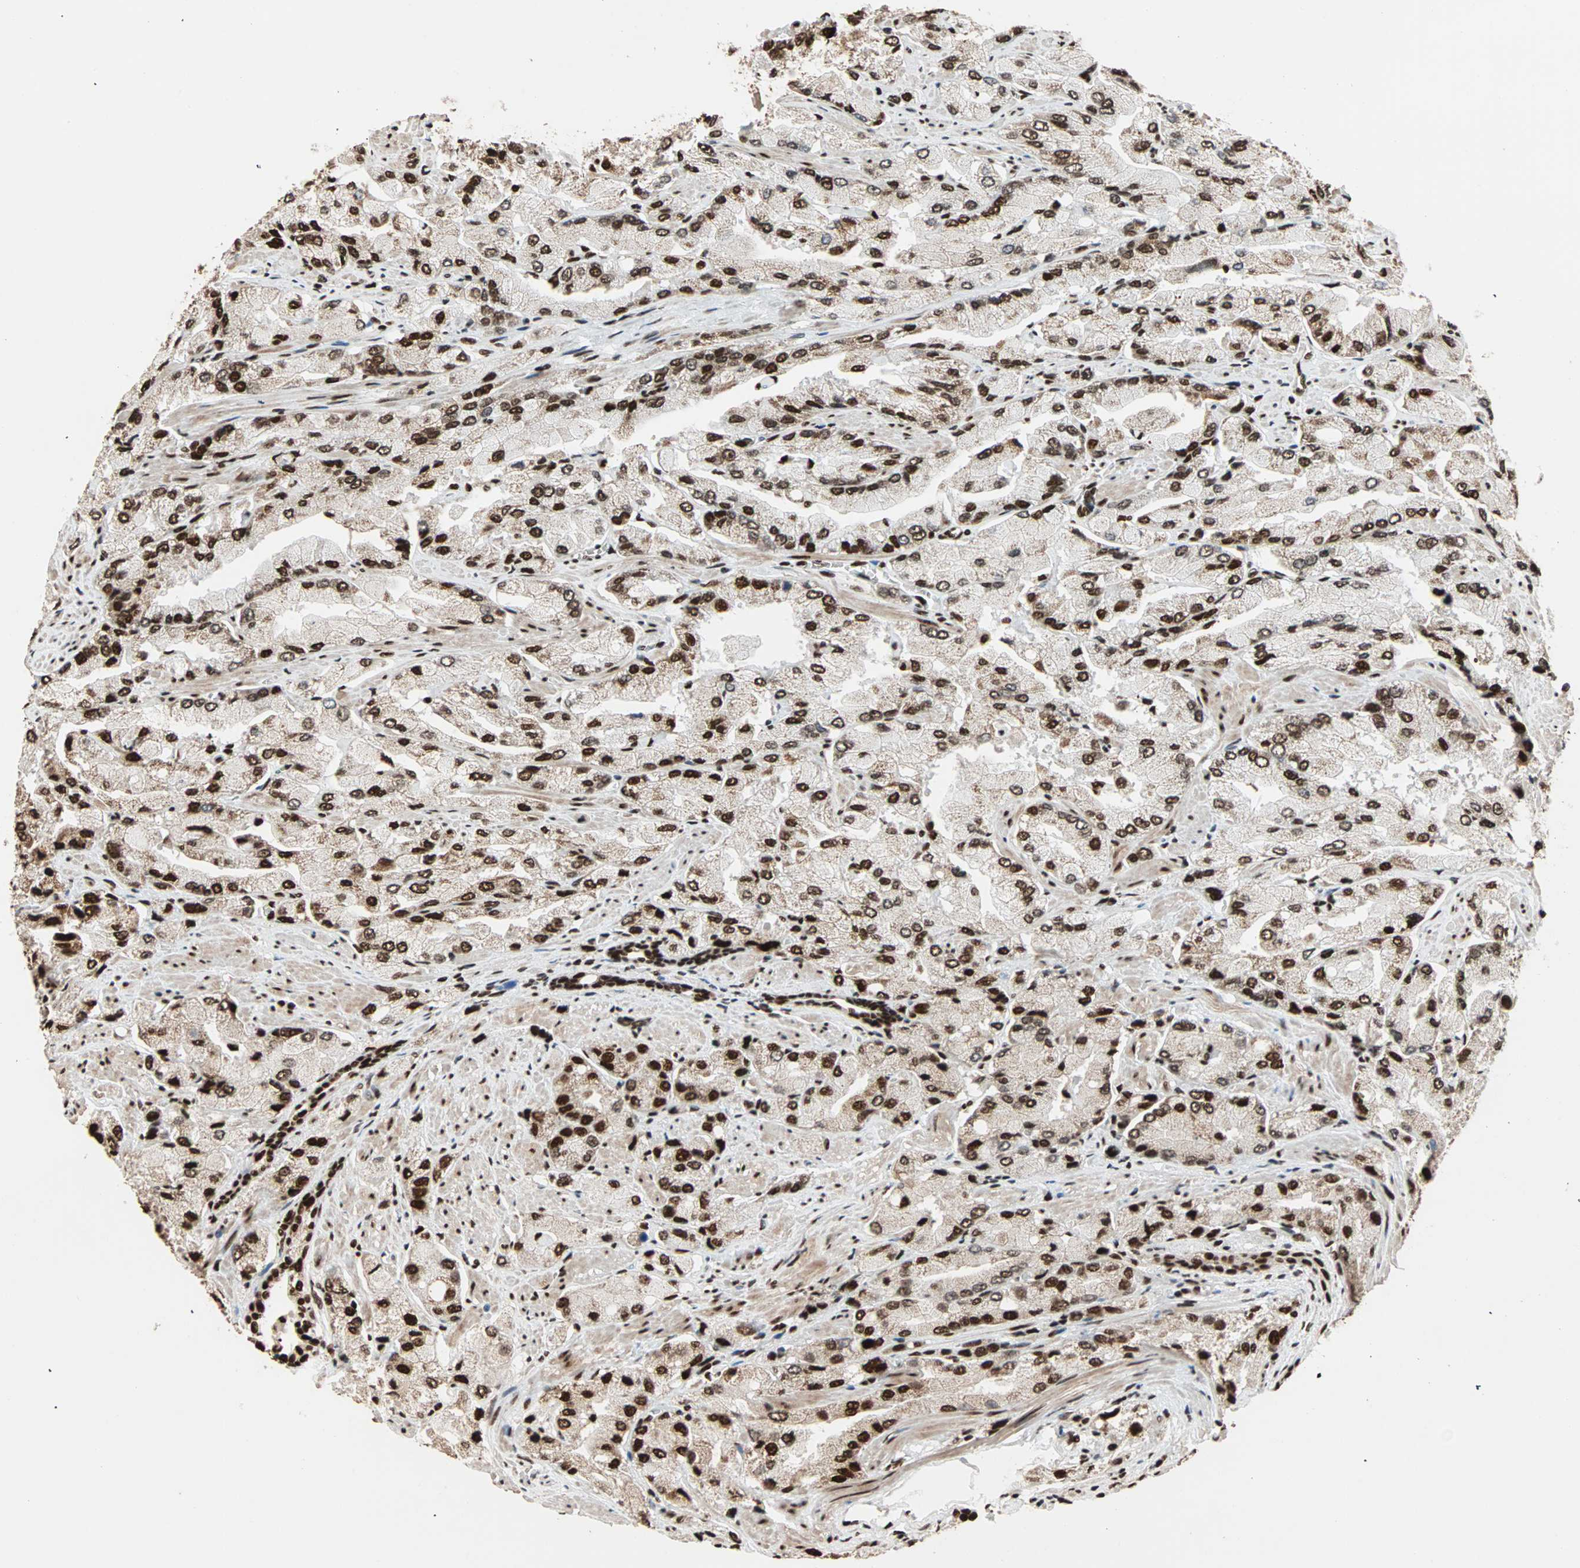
{"staining": {"intensity": "strong", "quantity": ">75%", "location": "nuclear"}, "tissue": "prostate cancer", "cell_type": "Tumor cells", "image_type": "cancer", "snomed": [{"axis": "morphology", "description": "Adenocarcinoma, High grade"}, {"axis": "topography", "description": "Prostate"}], "caption": "This histopathology image exhibits IHC staining of prostate adenocarcinoma (high-grade), with high strong nuclear staining in approximately >75% of tumor cells.", "gene": "ILF2", "patient": {"sex": "male", "age": 58}}